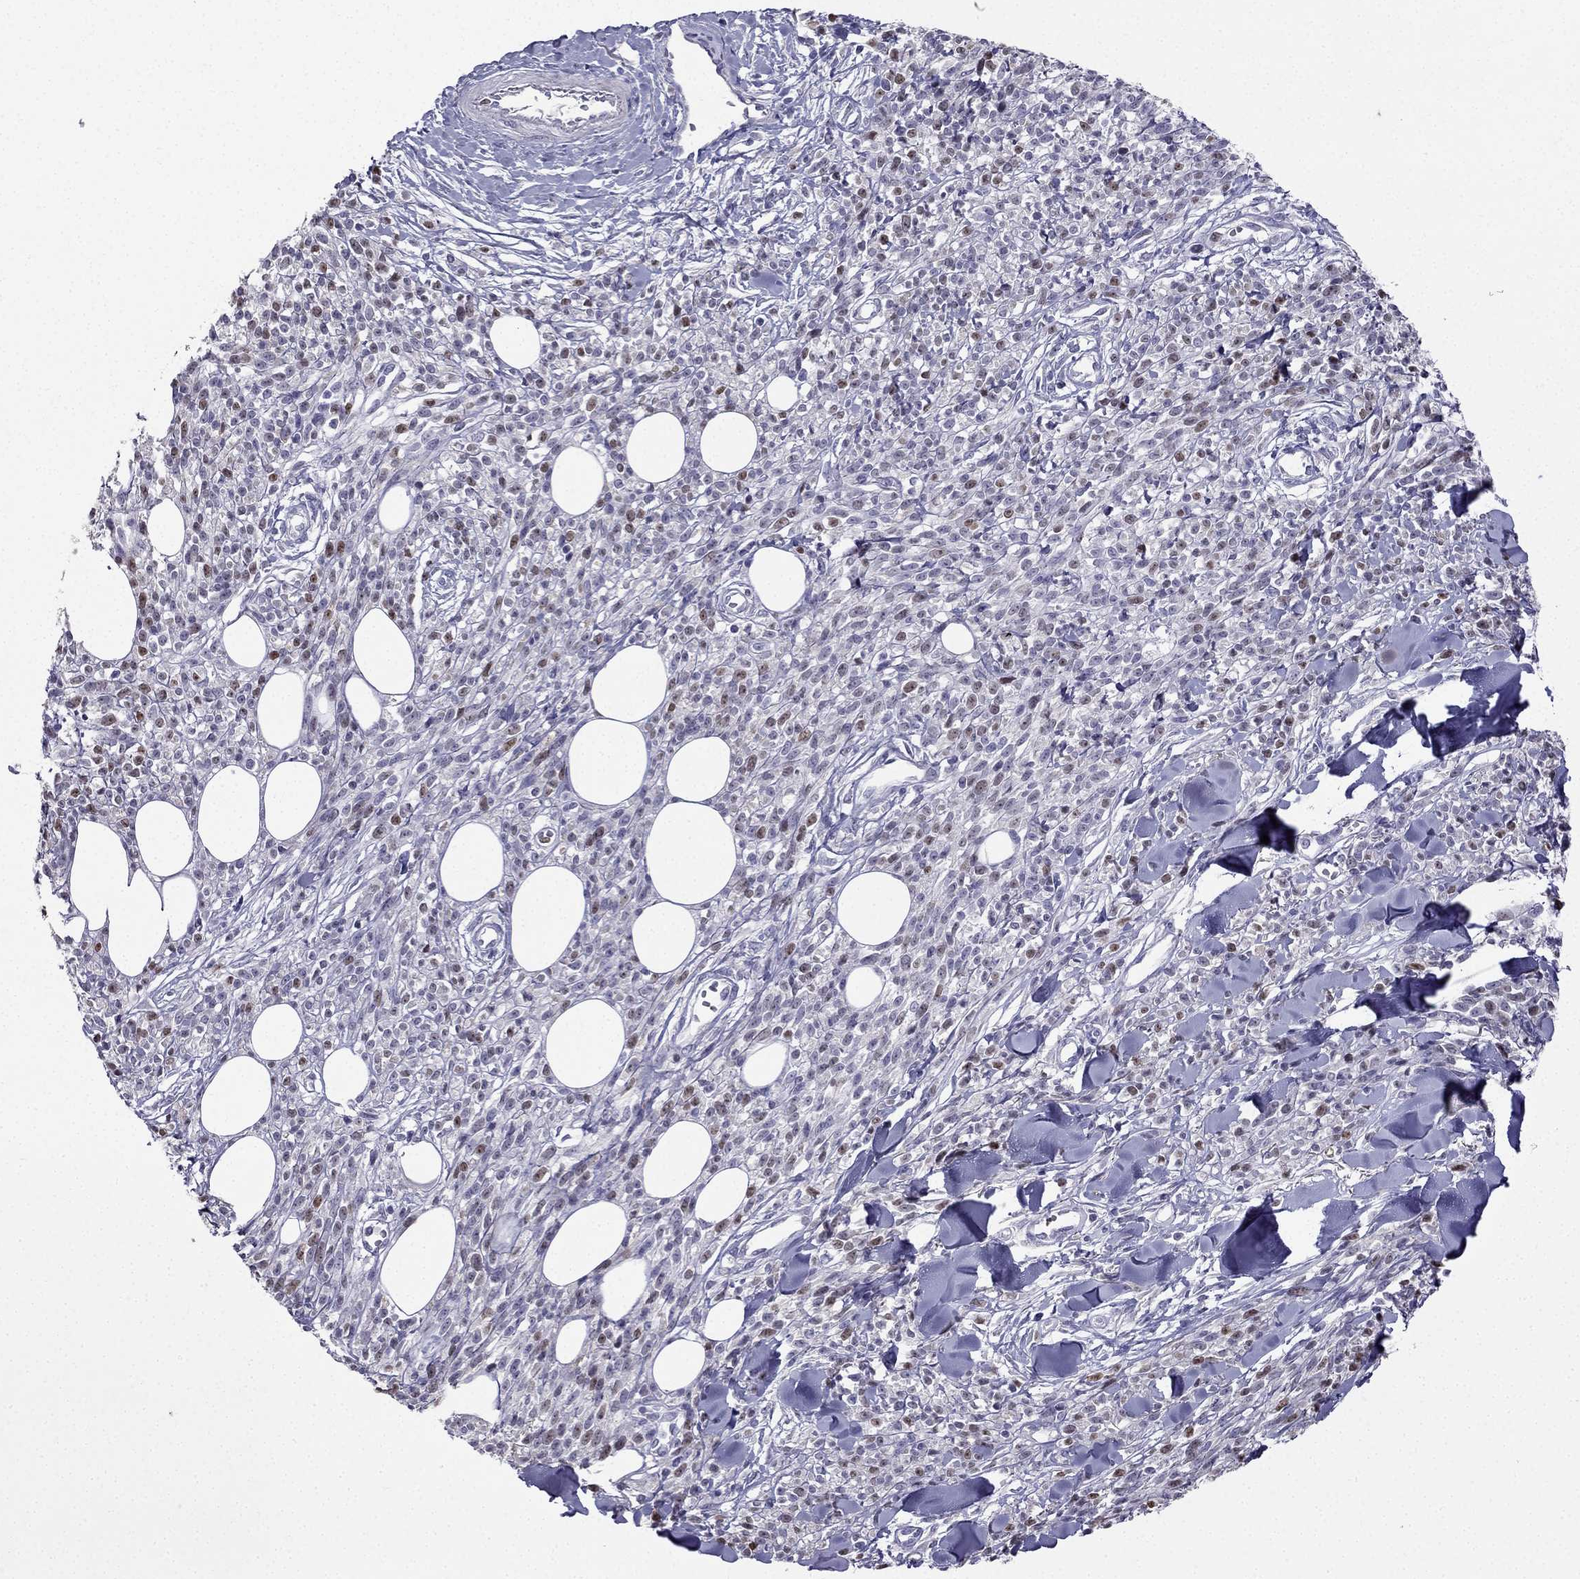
{"staining": {"intensity": "moderate", "quantity": "<25%", "location": "nuclear"}, "tissue": "melanoma", "cell_type": "Tumor cells", "image_type": "cancer", "snomed": [{"axis": "morphology", "description": "Malignant melanoma, NOS"}, {"axis": "topography", "description": "Skin"}, {"axis": "topography", "description": "Skin of trunk"}], "caption": "The micrograph demonstrates immunohistochemical staining of malignant melanoma. There is moderate nuclear staining is identified in about <25% of tumor cells.", "gene": "UHRF1", "patient": {"sex": "male", "age": 74}}